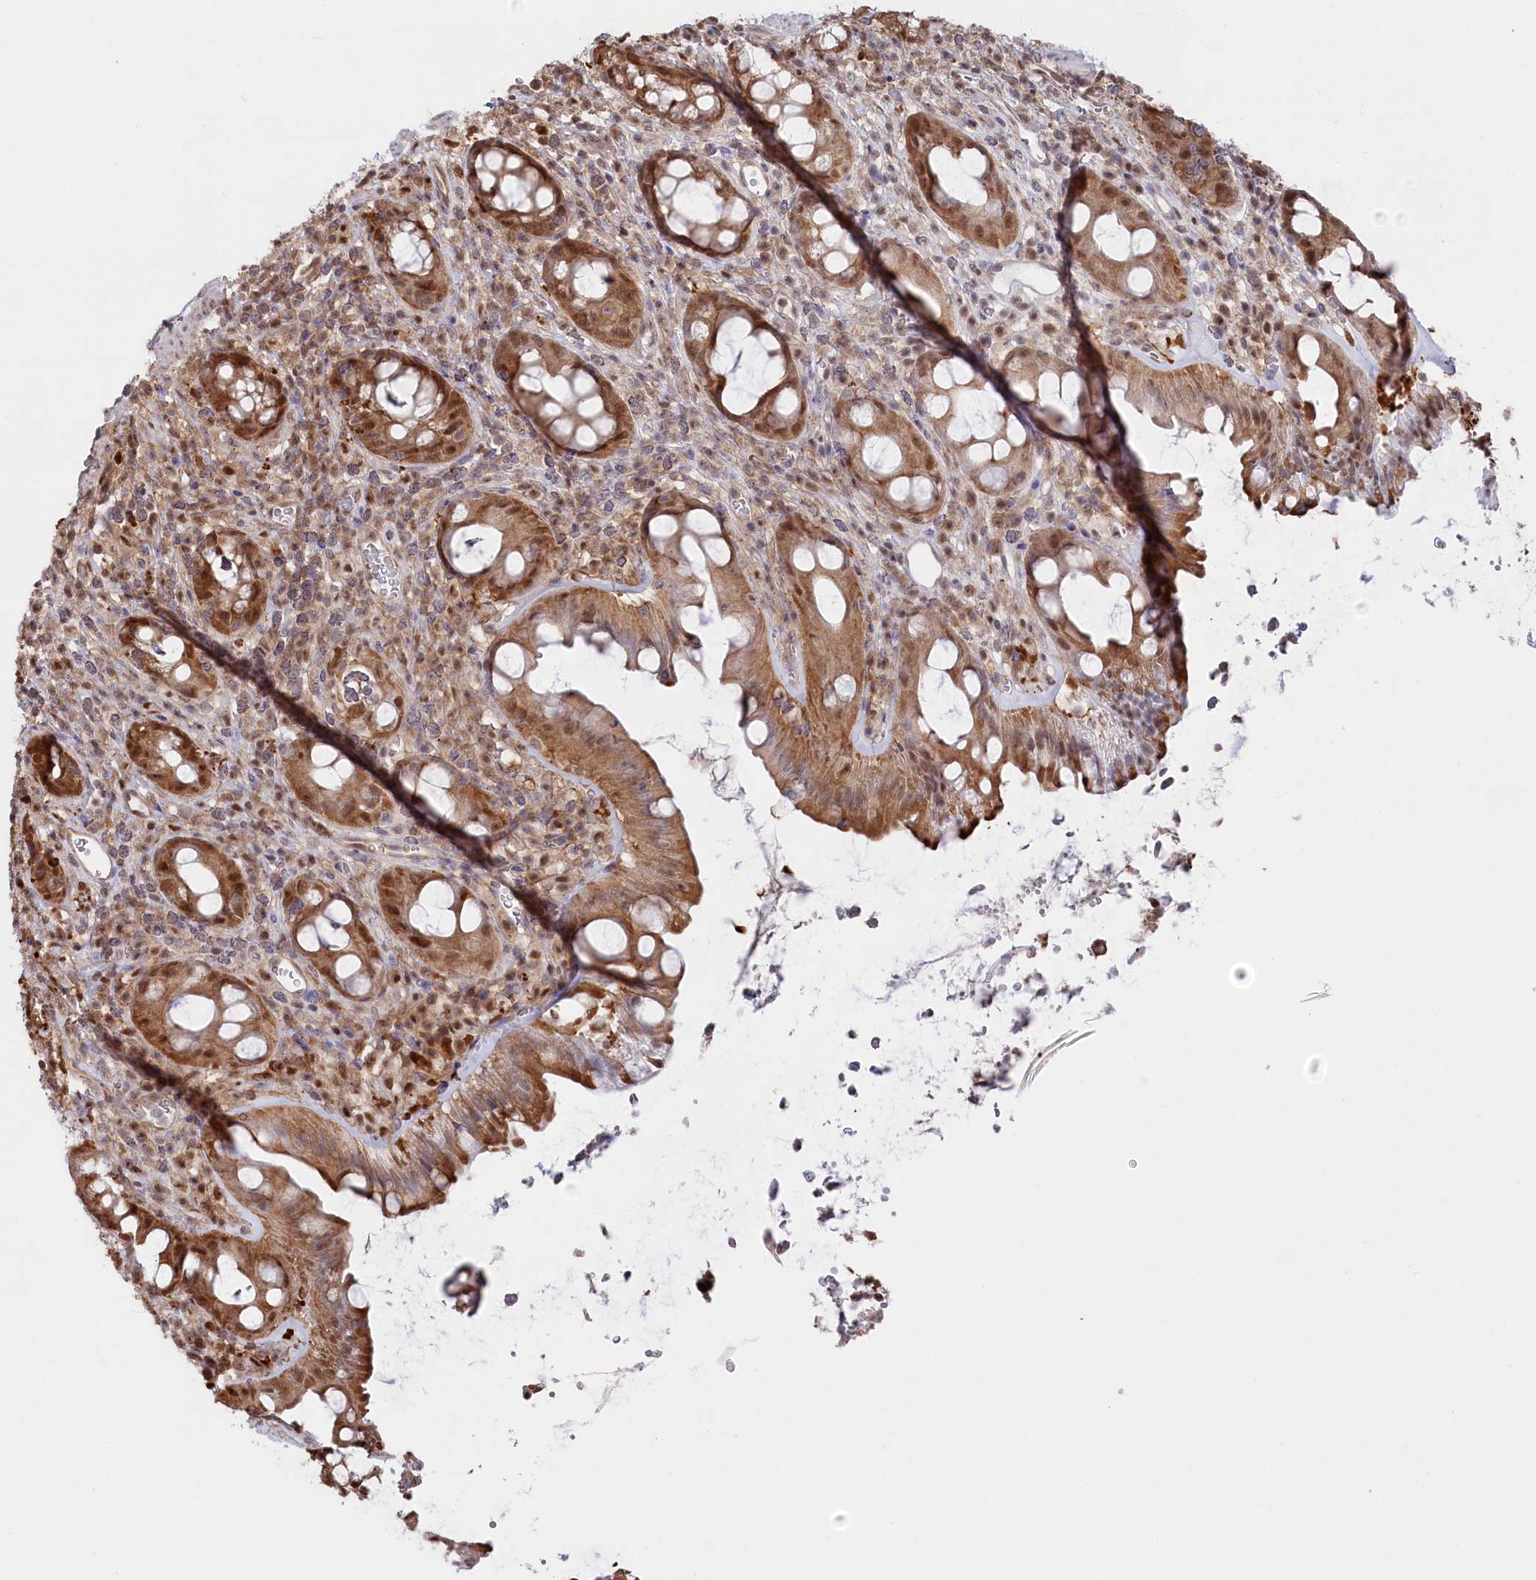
{"staining": {"intensity": "moderate", "quantity": ">75%", "location": "cytoplasmic/membranous,nuclear"}, "tissue": "rectum", "cell_type": "Glandular cells", "image_type": "normal", "snomed": [{"axis": "morphology", "description": "Normal tissue, NOS"}, {"axis": "topography", "description": "Rectum"}], "caption": "Moderate cytoplasmic/membranous,nuclear expression is present in about >75% of glandular cells in unremarkable rectum.", "gene": "PSMA1", "patient": {"sex": "female", "age": 57}}